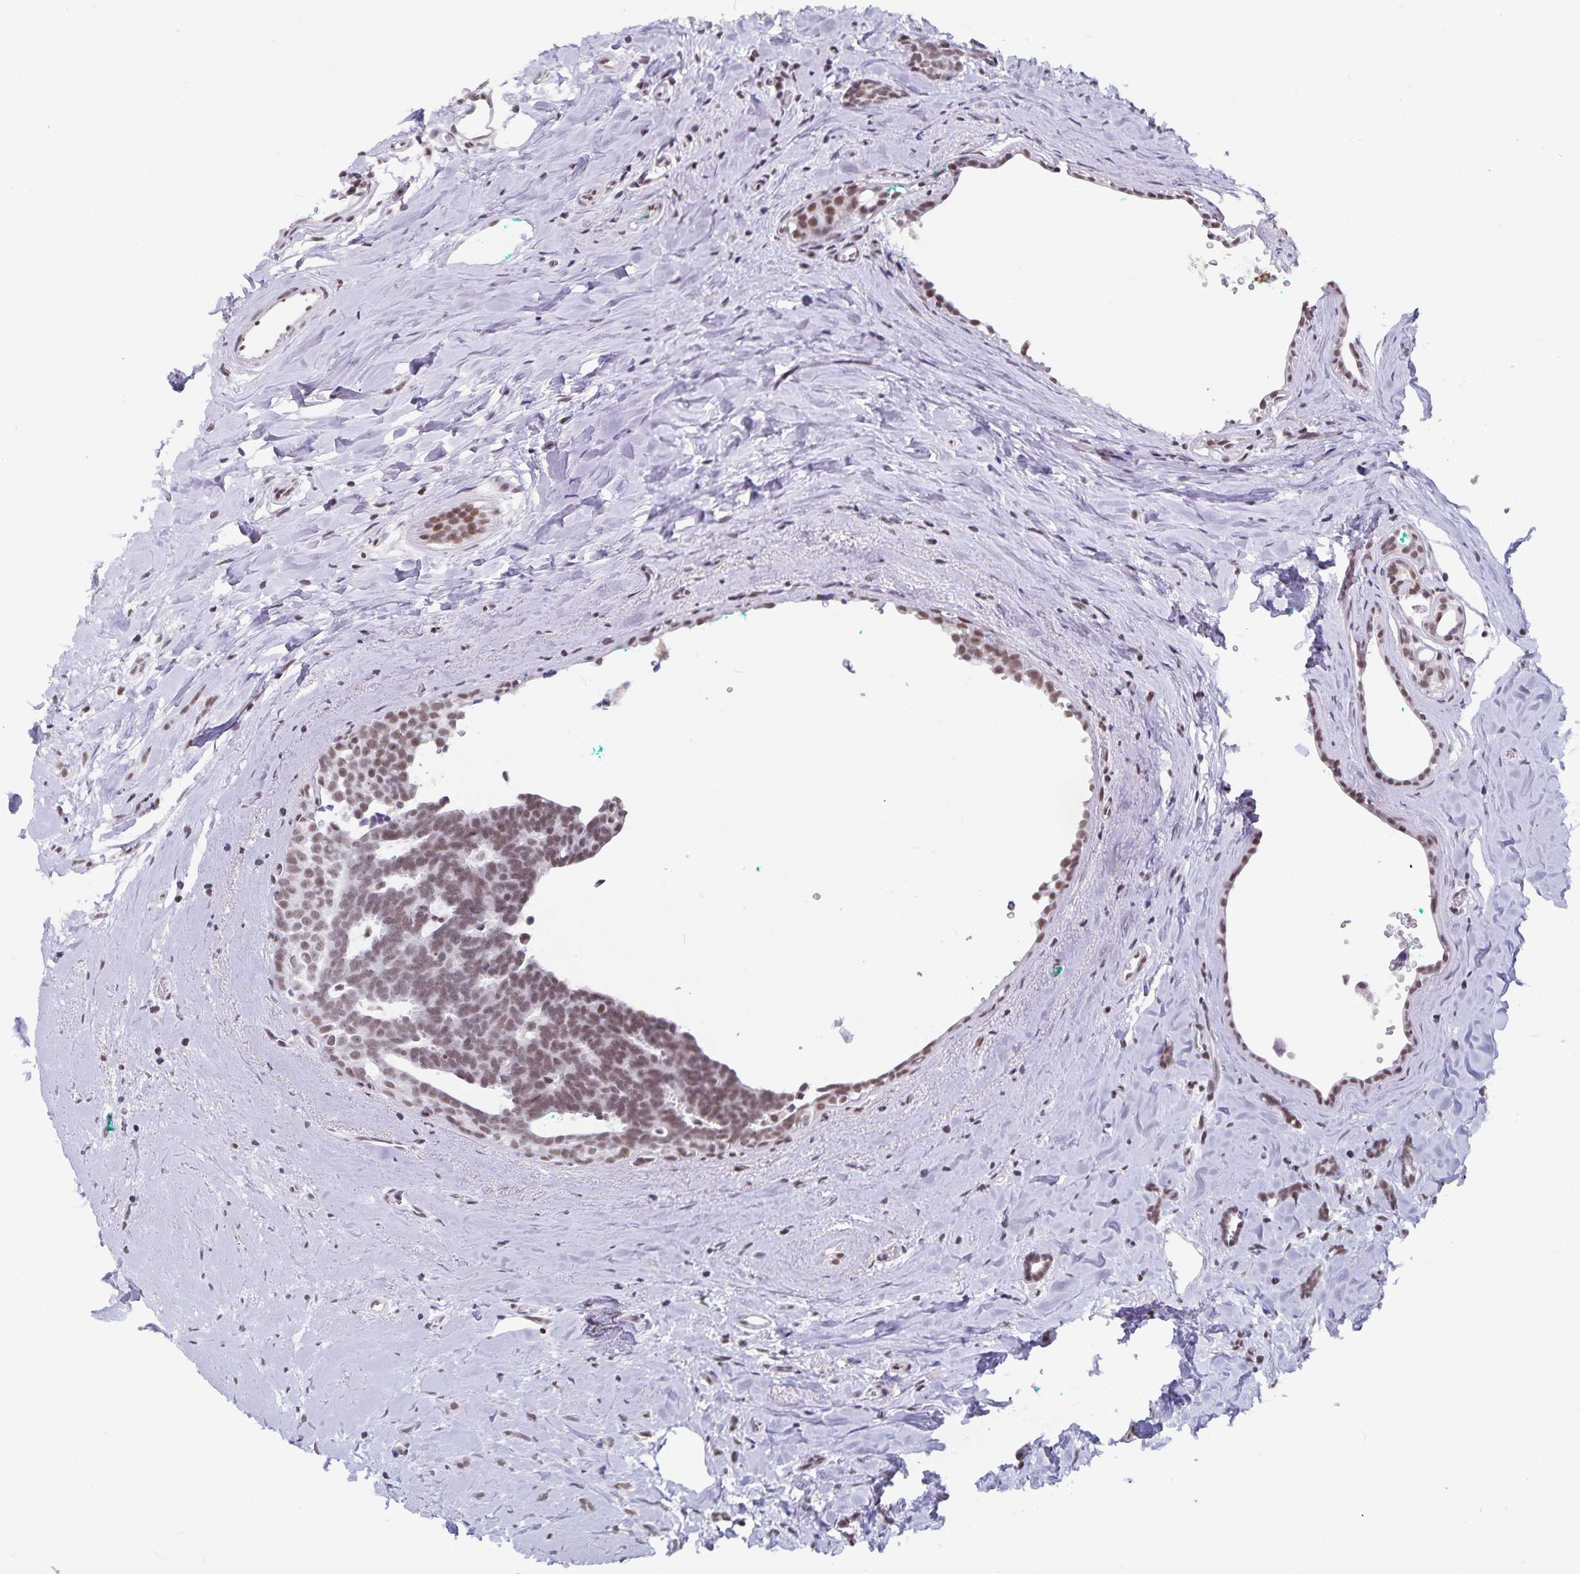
{"staining": {"intensity": "moderate", "quantity": ">75%", "location": "nuclear"}, "tissue": "breast cancer", "cell_type": "Tumor cells", "image_type": "cancer", "snomed": [{"axis": "morphology", "description": "Intraductal carcinoma, in situ"}, {"axis": "morphology", "description": "Duct carcinoma"}, {"axis": "morphology", "description": "Lobular carcinoma, in situ"}, {"axis": "topography", "description": "Breast"}], "caption": "IHC staining of lobular carcinoma in situ (breast), which demonstrates medium levels of moderate nuclear staining in approximately >75% of tumor cells indicating moderate nuclear protein staining. The staining was performed using DAB (brown) for protein detection and nuclei were counterstained in hematoxylin (blue).", "gene": "PBX2", "patient": {"sex": "female", "age": 44}}